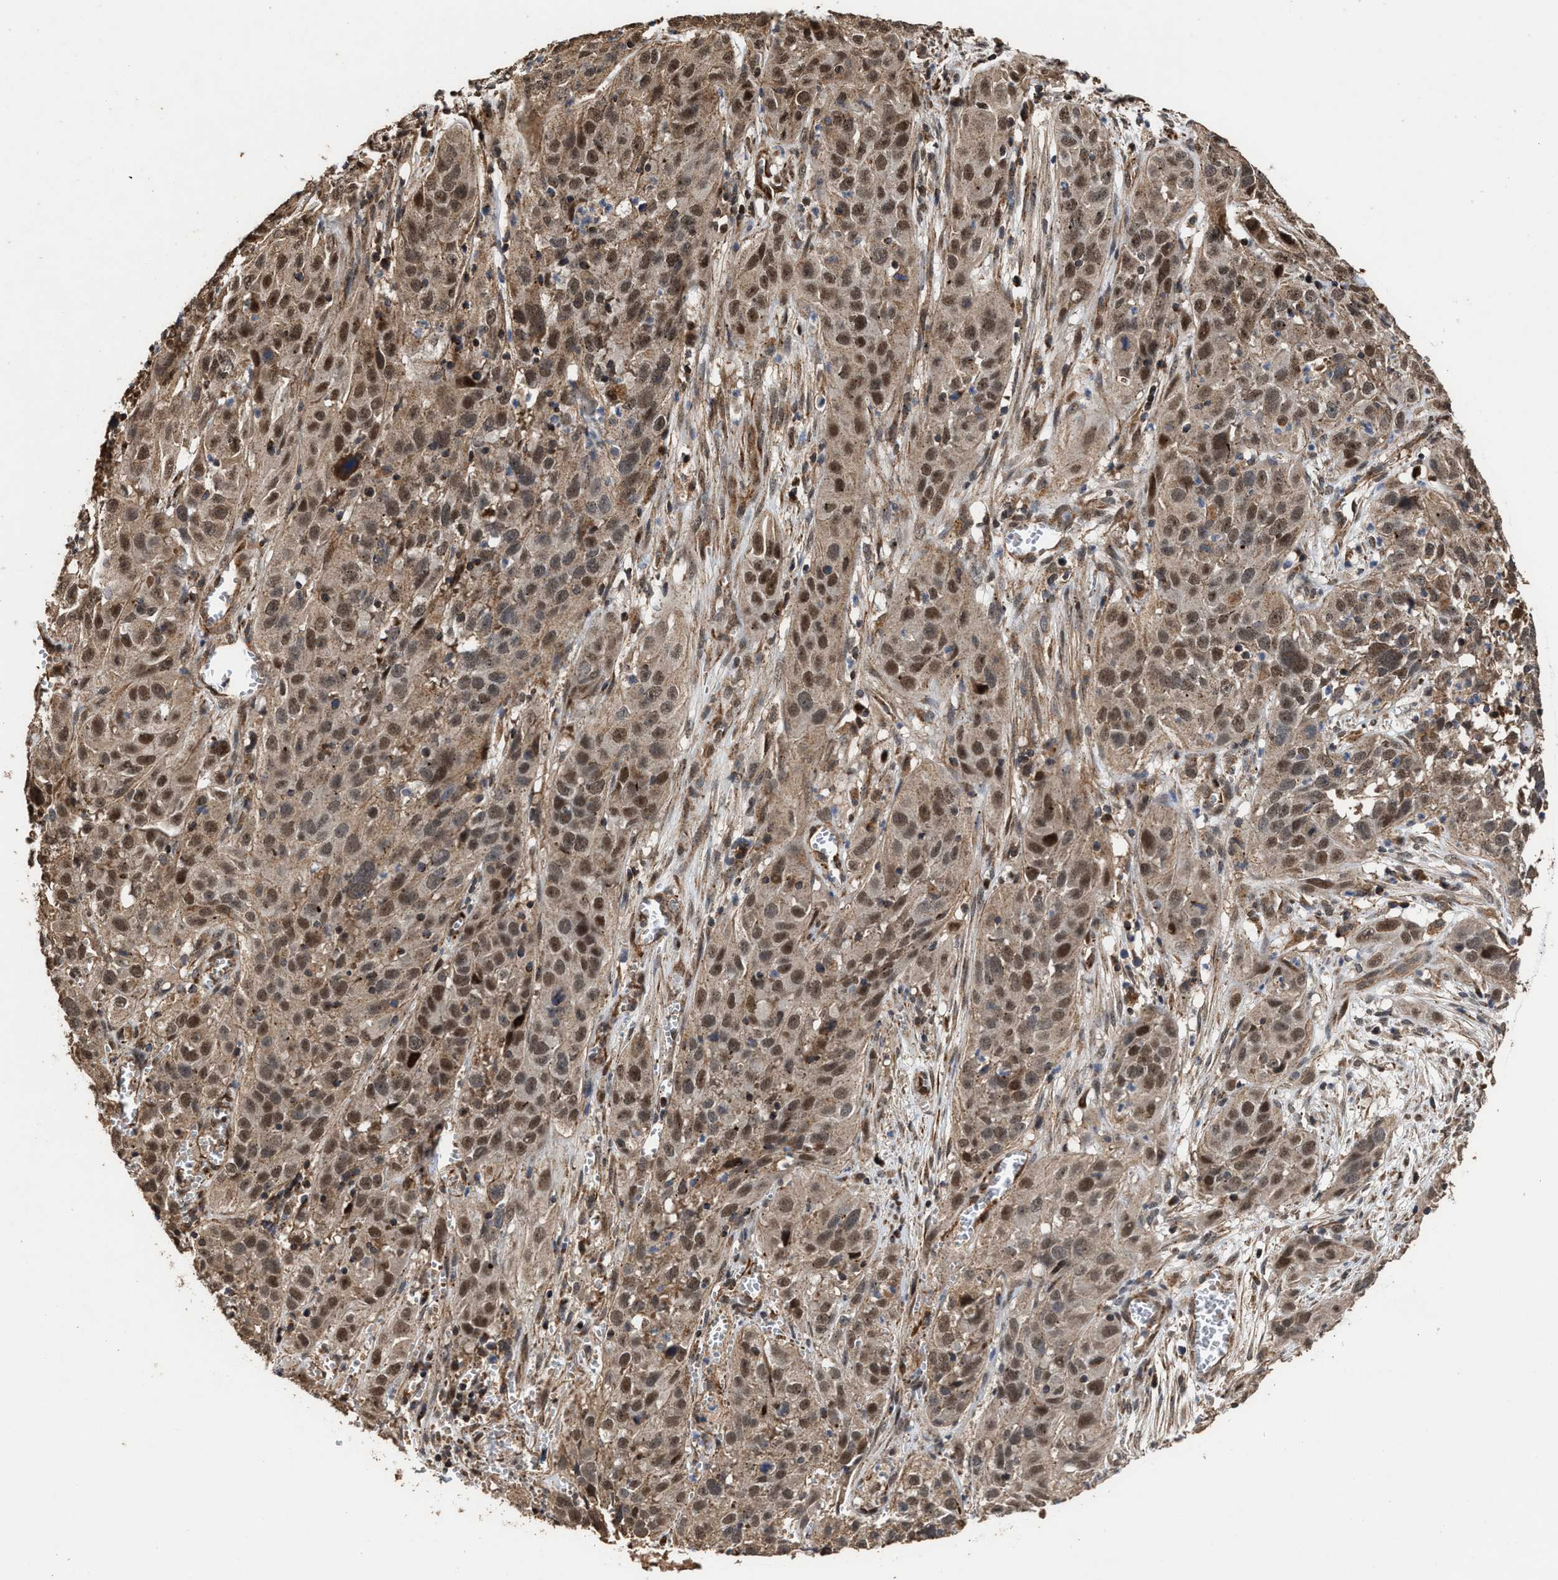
{"staining": {"intensity": "moderate", "quantity": ">75%", "location": "cytoplasmic/membranous,nuclear"}, "tissue": "cervical cancer", "cell_type": "Tumor cells", "image_type": "cancer", "snomed": [{"axis": "morphology", "description": "Squamous cell carcinoma, NOS"}, {"axis": "topography", "description": "Cervix"}], "caption": "Immunohistochemistry histopathology image of neoplastic tissue: human cervical cancer stained using IHC reveals medium levels of moderate protein expression localized specifically in the cytoplasmic/membranous and nuclear of tumor cells, appearing as a cytoplasmic/membranous and nuclear brown color.", "gene": "ZNHIT6", "patient": {"sex": "female", "age": 32}}